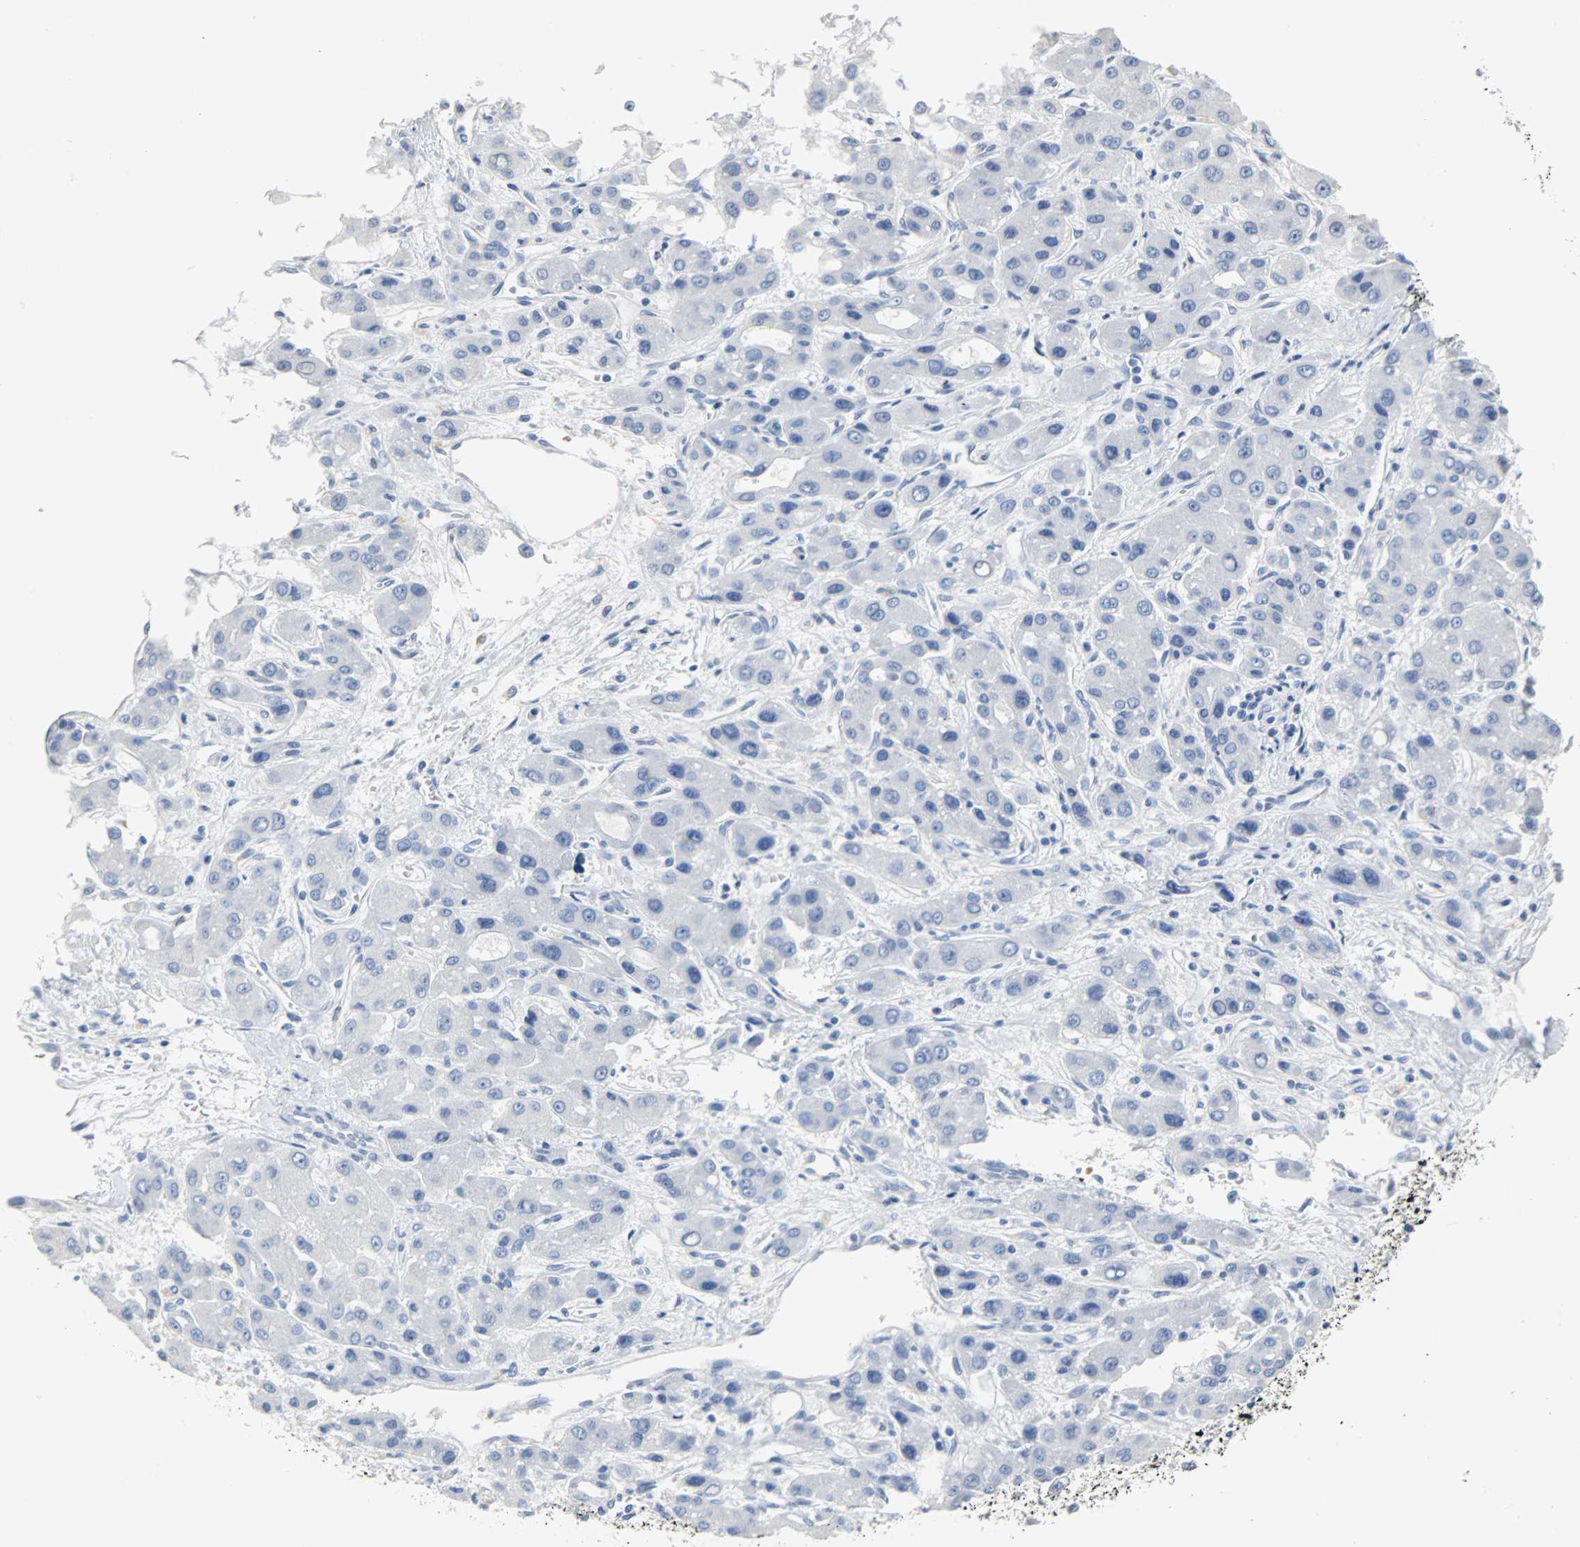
{"staining": {"intensity": "negative", "quantity": "none", "location": "none"}, "tissue": "liver cancer", "cell_type": "Tumor cells", "image_type": "cancer", "snomed": [{"axis": "morphology", "description": "Carcinoma, Hepatocellular, NOS"}, {"axis": "topography", "description": "Liver"}], "caption": "High power microscopy histopathology image of an immunohistochemistry (IHC) photomicrograph of liver cancer (hepatocellular carcinoma), revealing no significant positivity in tumor cells.", "gene": "CA3", "patient": {"sex": "male", "age": 55}}